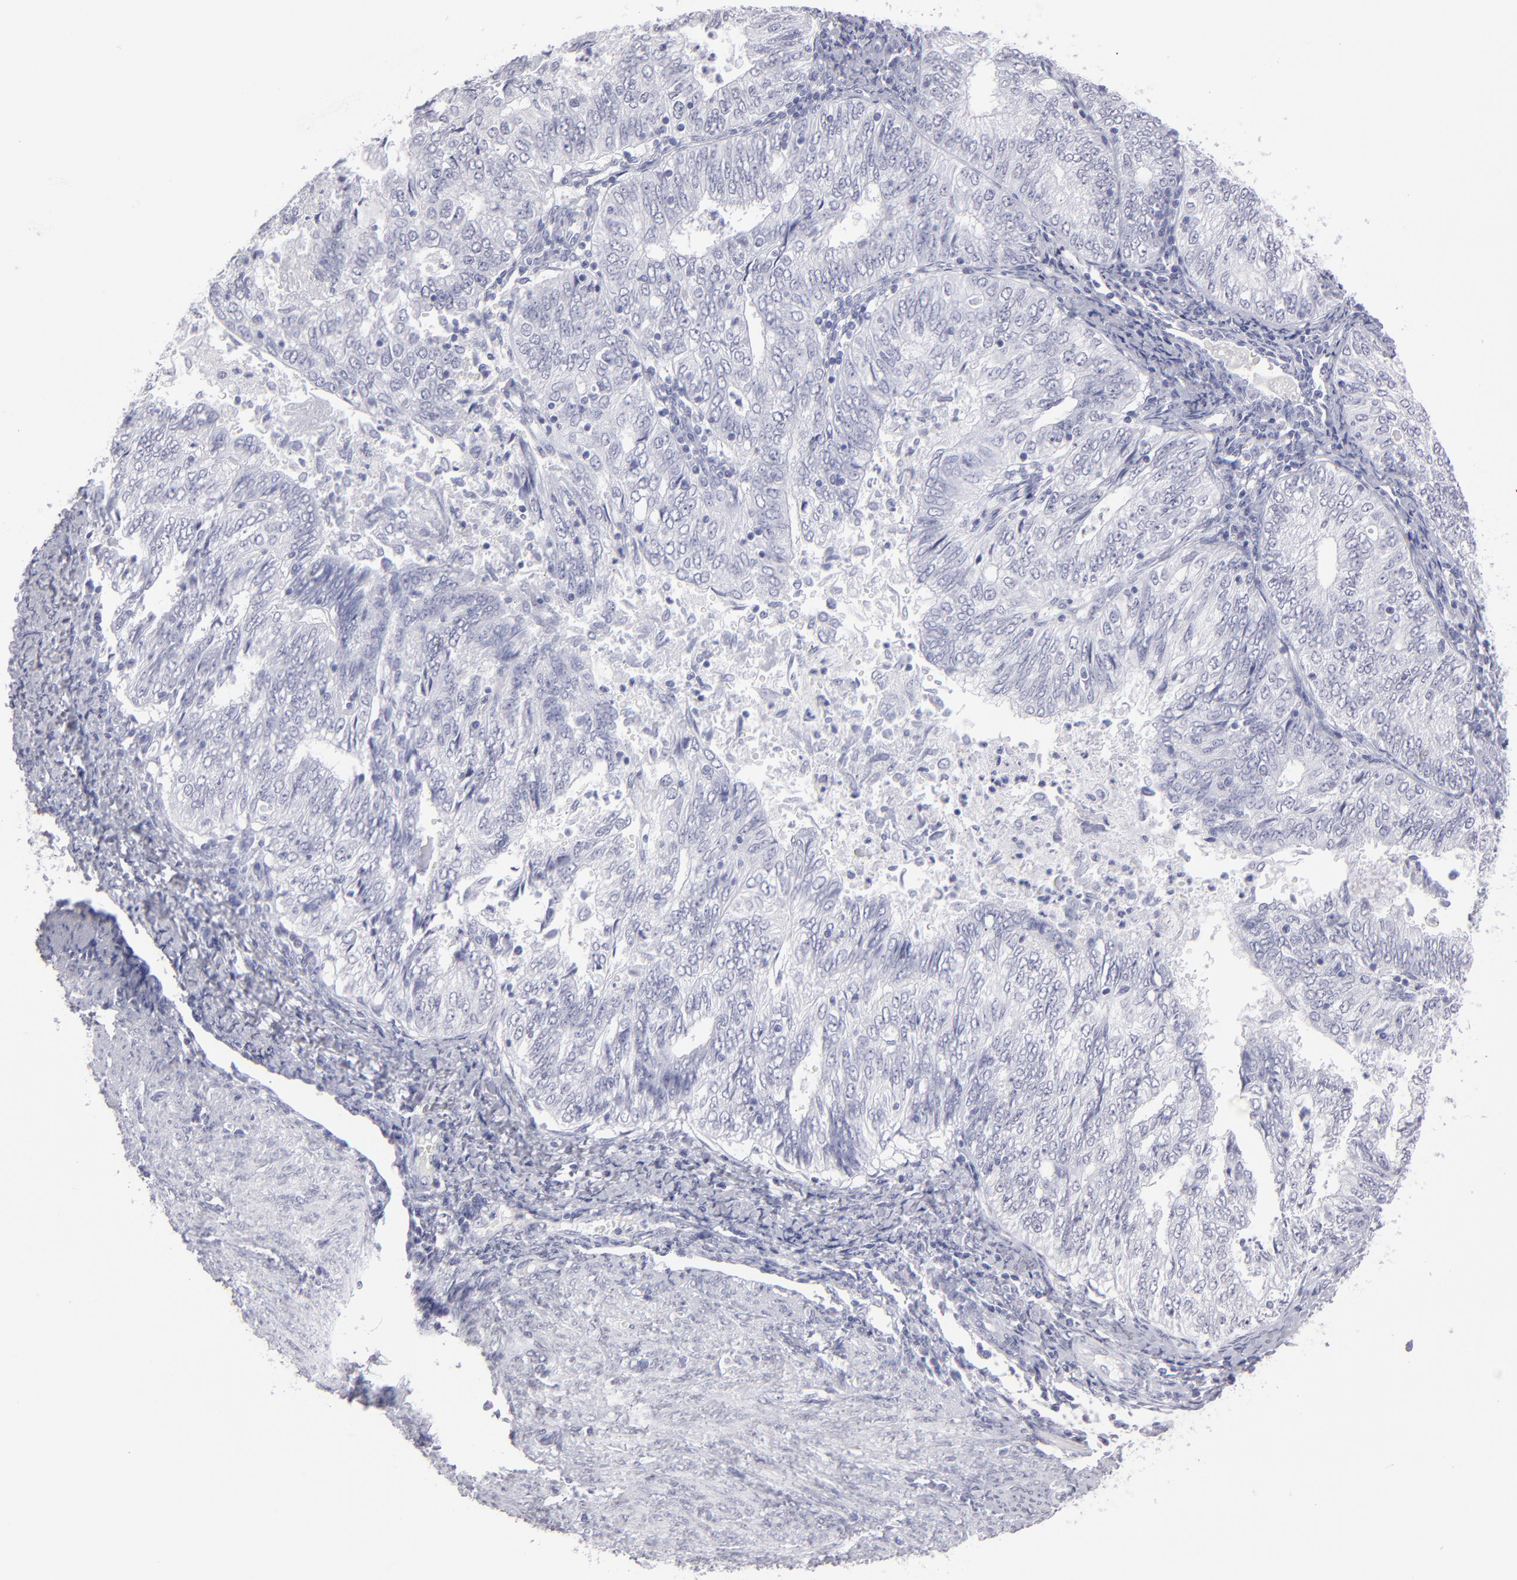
{"staining": {"intensity": "negative", "quantity": "none", "location": "none"}, "tissue": "endometrial cancer", "cell_type": "Tumor cells", "image_type": "cancer", "snomed": [{"axis": "morphology", "description": "Adenocarcinoma, NOS"}, {"axis": "topography", "description": "Endometrium"}], "caption": "Tumor cells are negative for protein expression in human endometrial cancer. Brightfield microscopy of immunohistochemistry (IHC) stained with DAB (3,3'-diaminobenzidine) (brown) and hematoxylin (blue), captured at high magnification.", "gene": "ALDOB", "patient": {"sex": "female", "age": 69}}